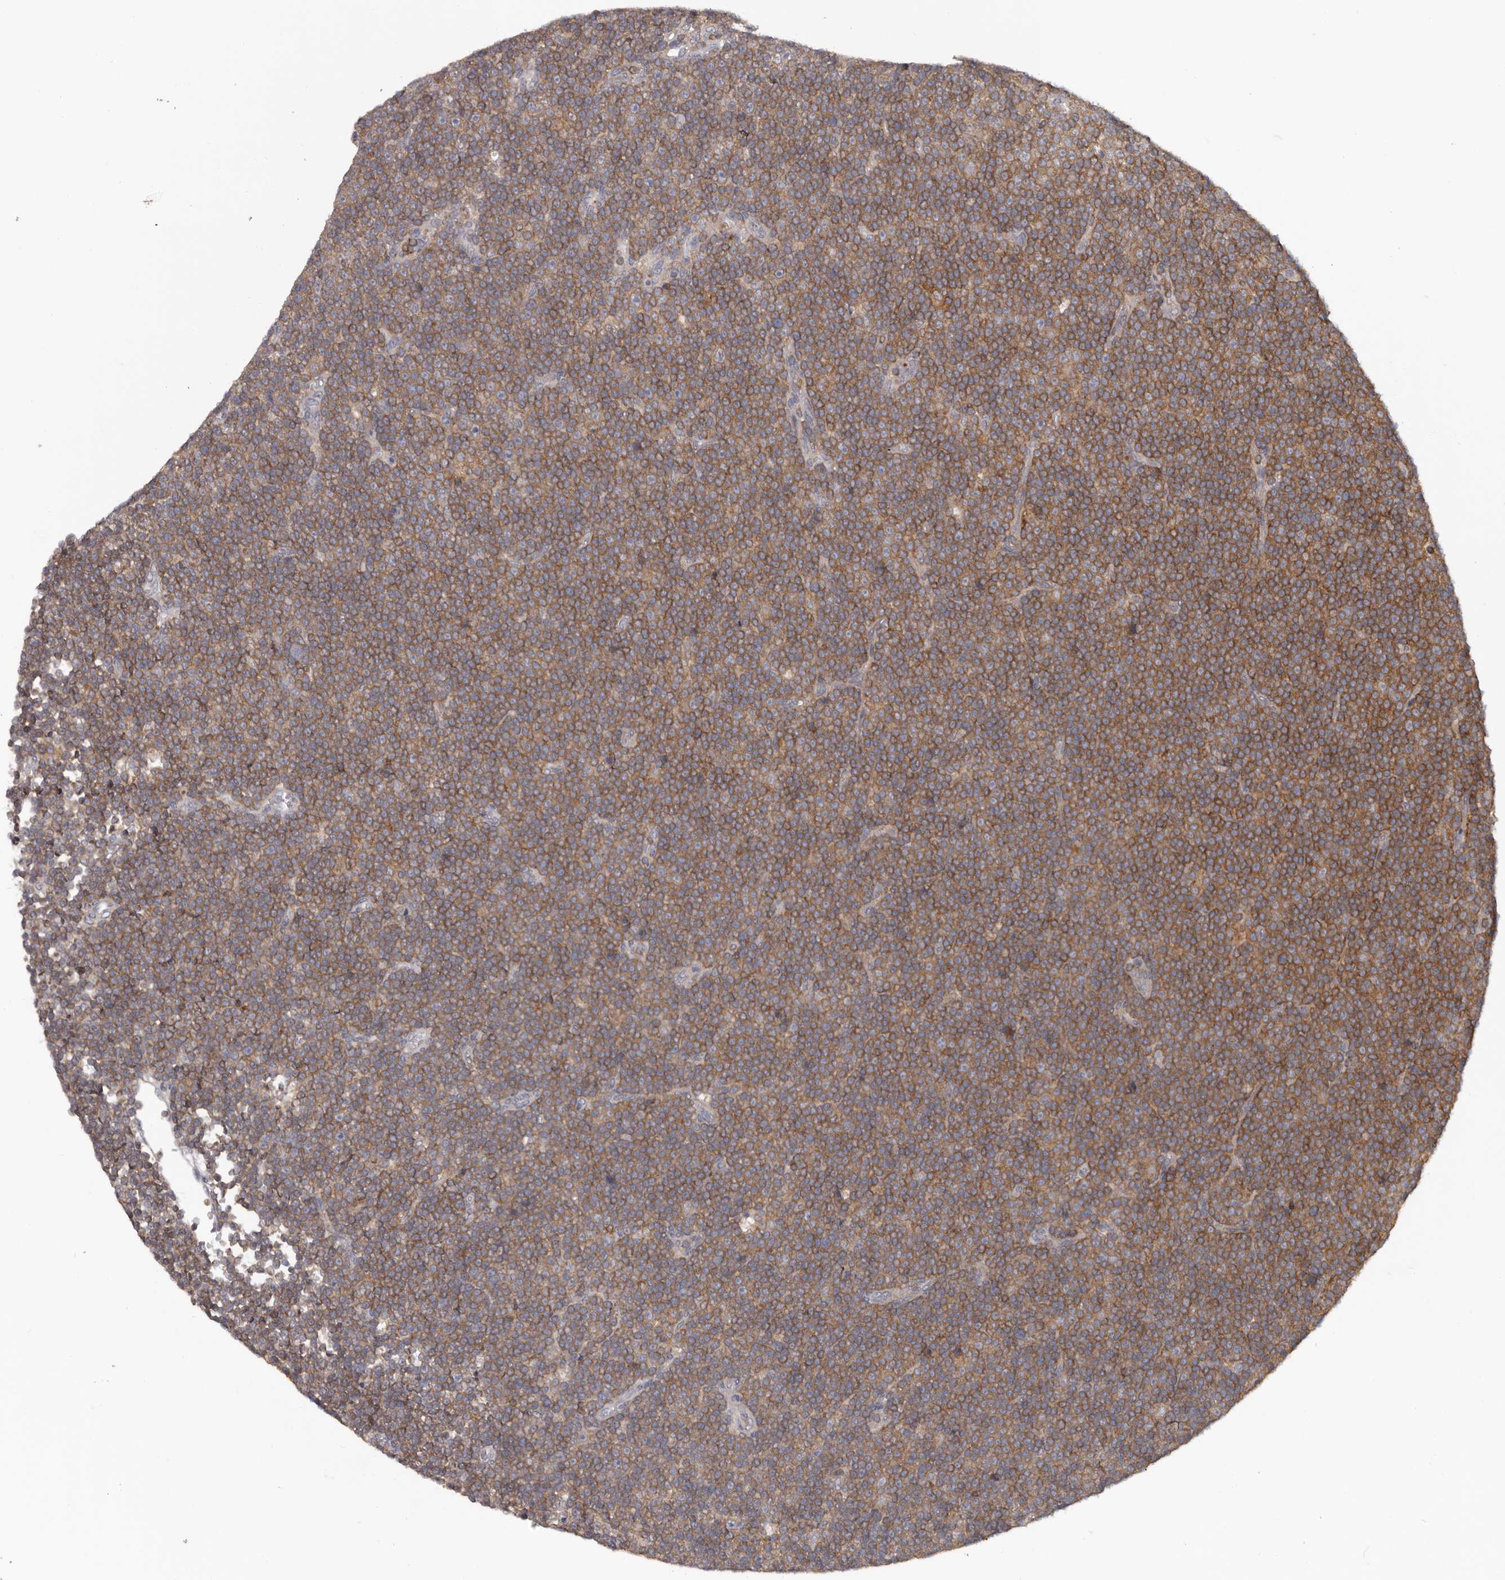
{"staining": {"intensity": "moderate", "quantity": ">75%", "location": "cytoplasmic/membranous"}, "tissue": "lymphoma", "cell_type": "Tumor cells", "image_type": "cancer", "snomed": [{"axis": "morphology", "description": "Malignant lymphoma, non-Hodgkin's type, Low grade"}, {"axis": "topography", "description": "Lymph node"}], "caption": "Tumor cells reveal medium levels of moderate cytoplasmic/membranous expression in approximately >75% of cells in human lymphoma.", "gene": "ANKRD44", "patient": {"sex": "female", "age": 67}}